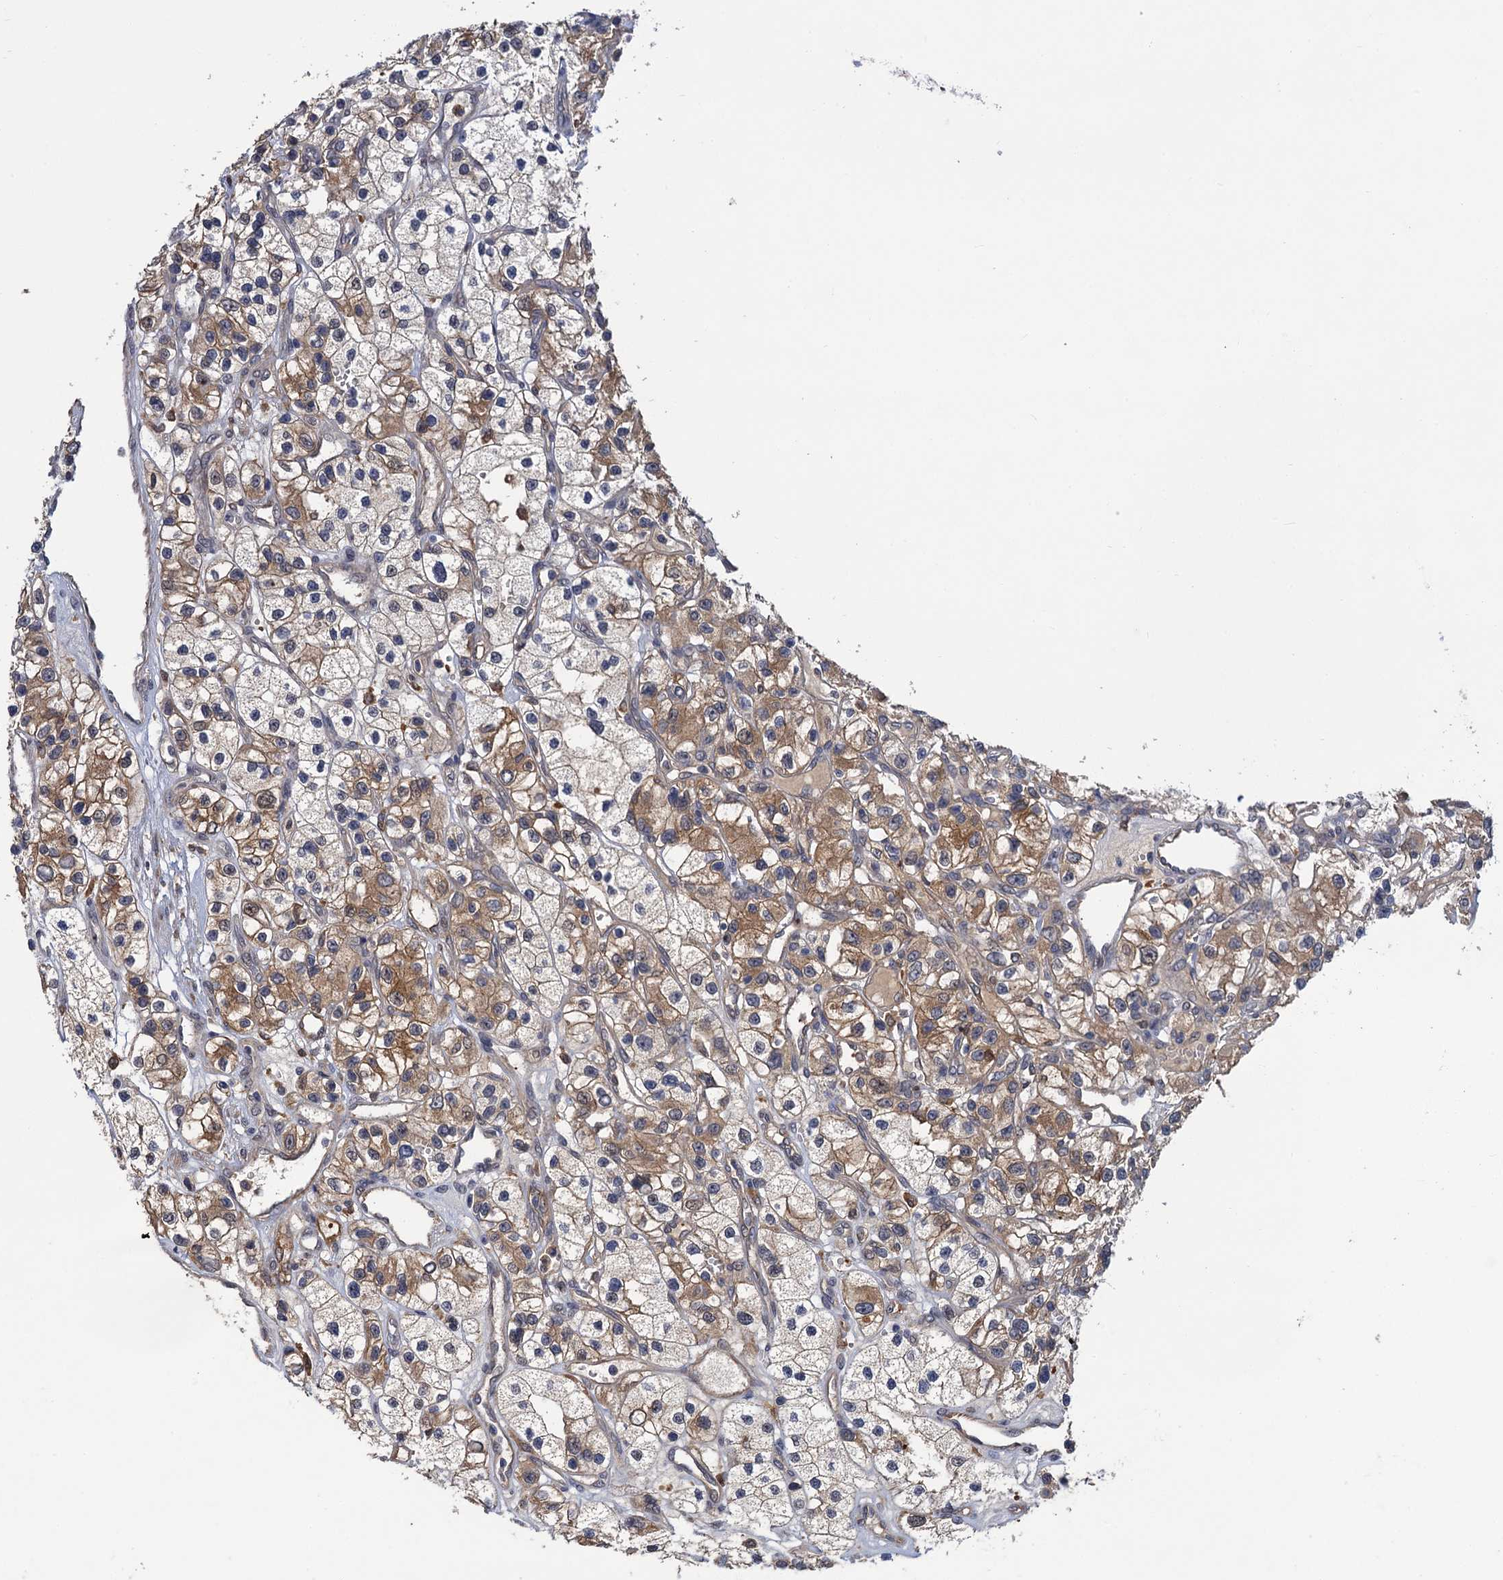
{"staining": {"intensity": "moderate", "quantity": "<25%", "location": "cytoplasmic/membranous"}, "tissue": "renal cancer", "cell_type": "Tumor cells", "image_type": "cancer", "snomed": [{"axis": "morphology", "description": "Adenocarcinoma, NOS"}, {"axis": "topography", "description": "Kidney"}], "caption": "A low amount of moderate cytoplasmic/membranous positivity is identified in approximately <25% of tumor cells in renal cancer (adenocarcinoma) tissue.", "gene": "NEK8", "patient": {"sex": "female", "age": 57}}